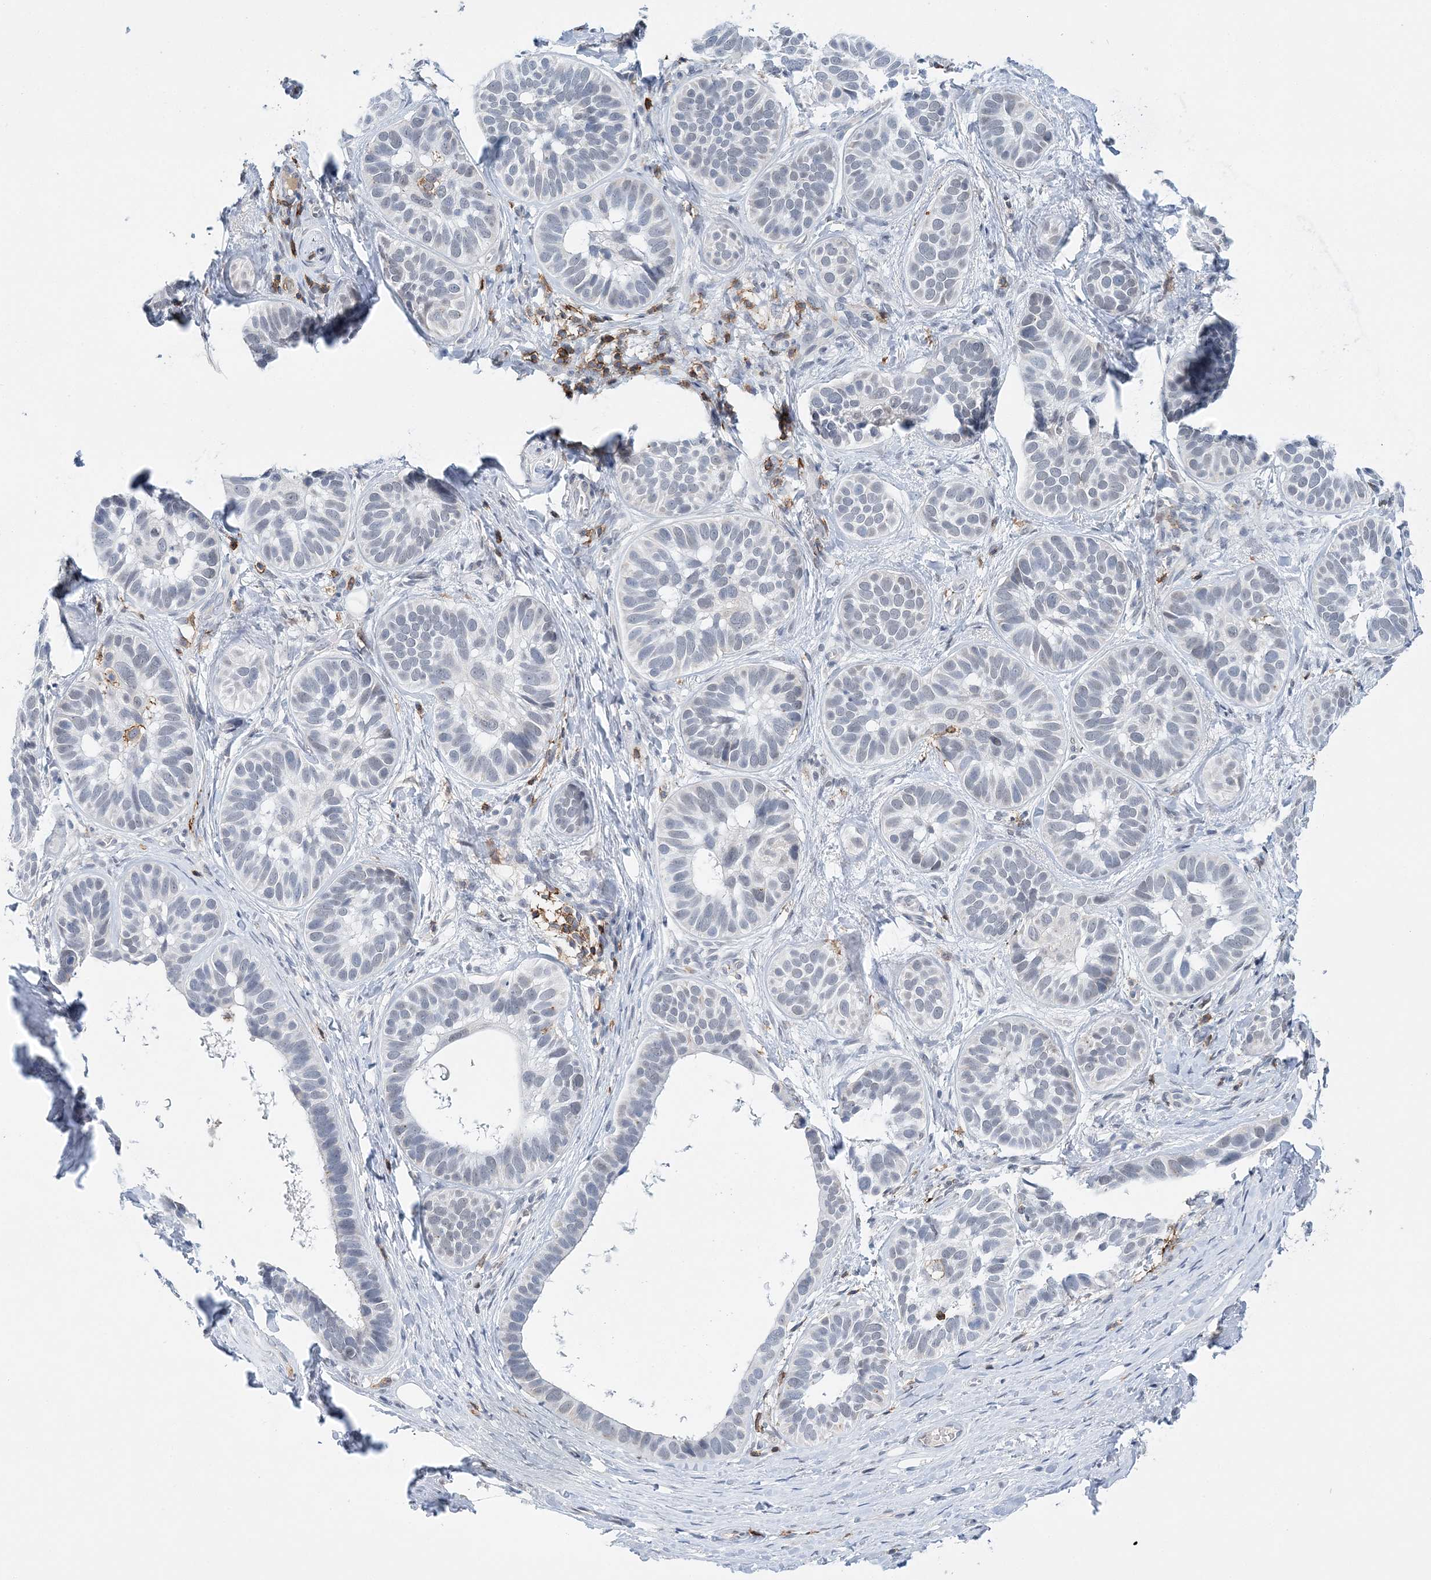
{"staining": {"intensity": "negative", "quantity": "none", "location": "none"}, "tissue": "skin cancer", "cell_type": "Tumor cells", "image_type": "cancer", "snomed": [{"axis": "morphology", "description": "Basal cell carcinoma"}, {"axis": "topography", "description": "Skin"}], "caption": "The photomicrograph reveals no staining of tumor cells in skin basal cell carcinoma. (DAB immunohistochemistry (IHC), high magnification).", "gene": "PRMT9", "patient": {"sex": "male", "age": 62}}